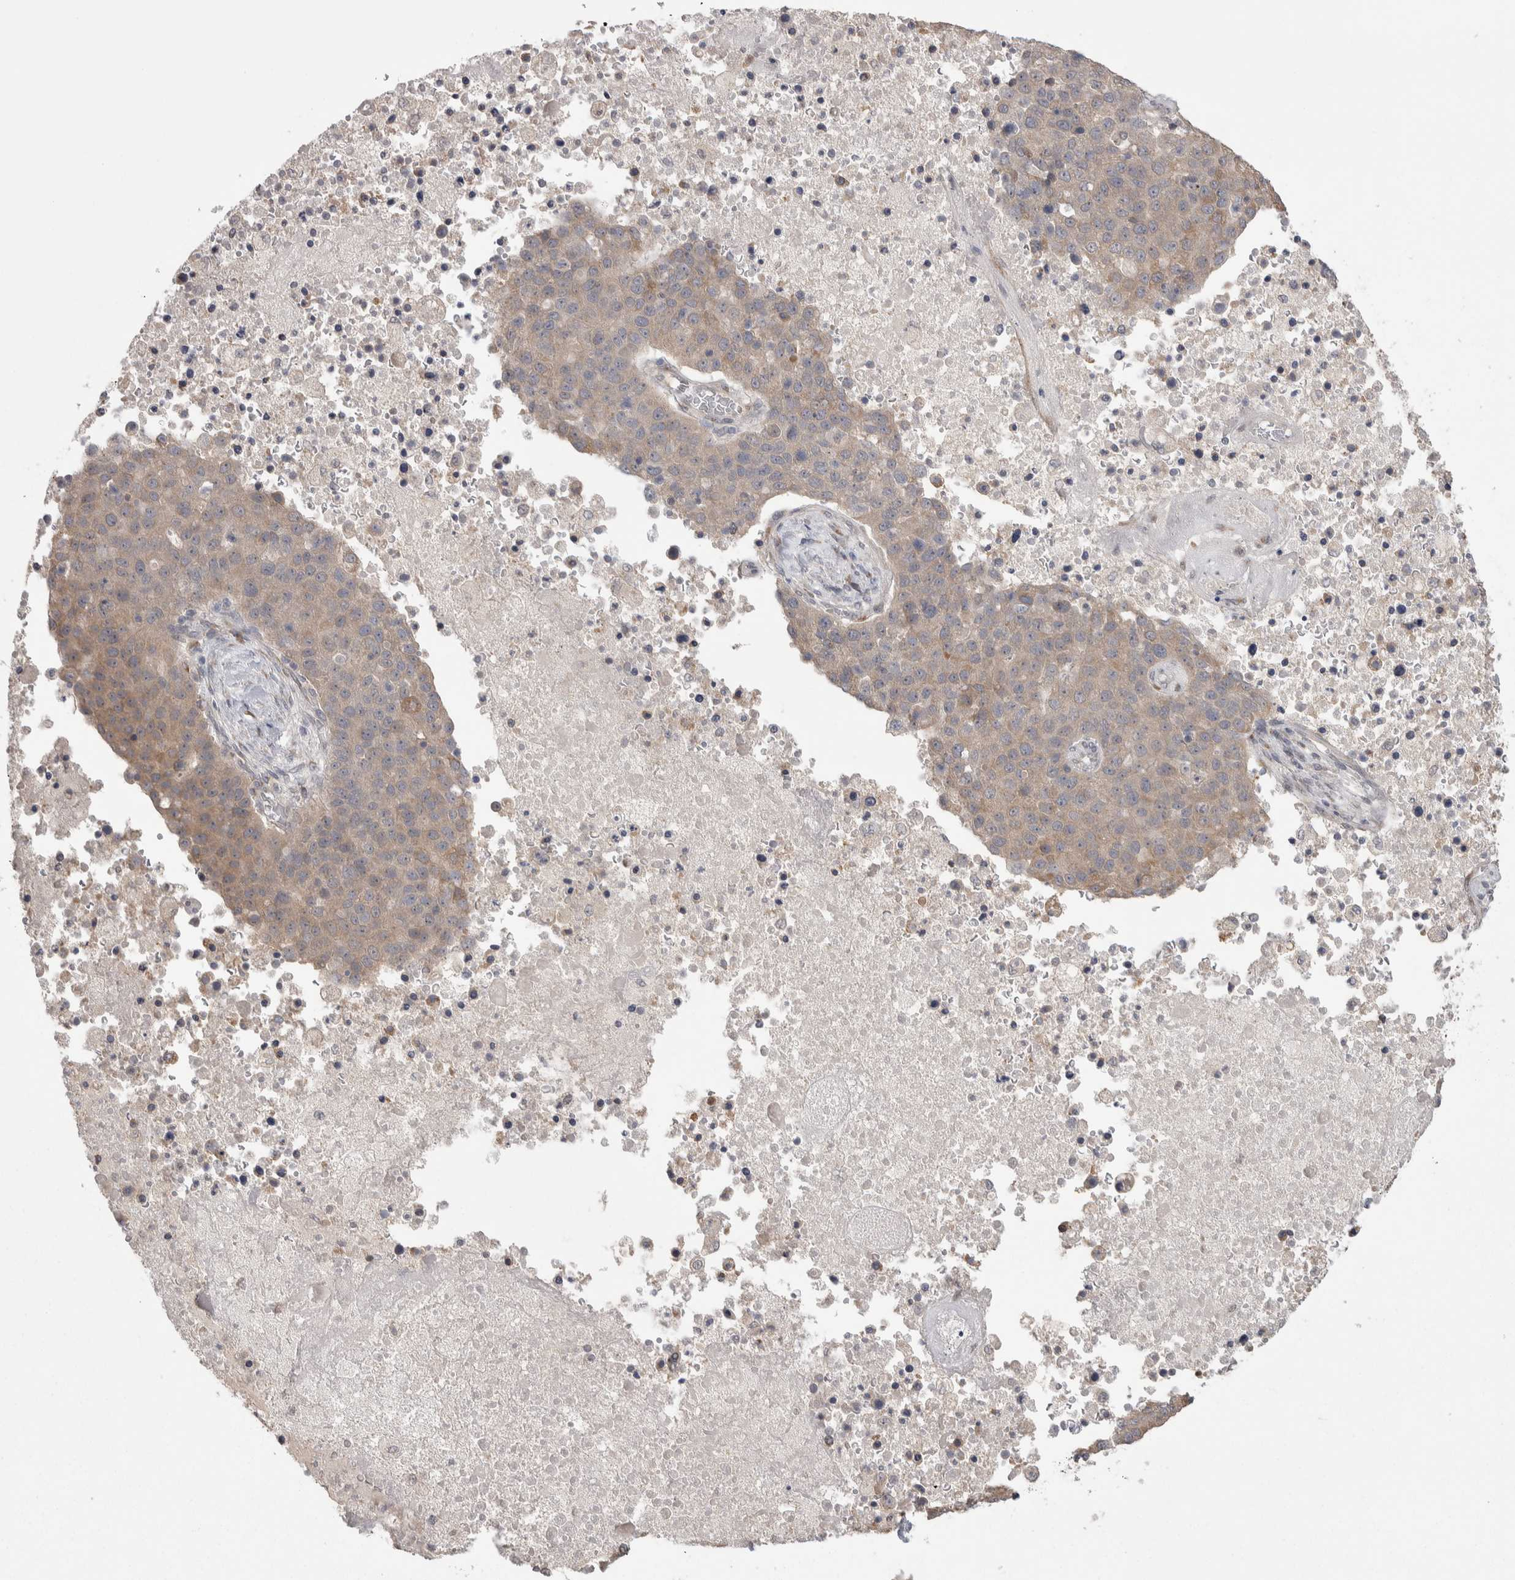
{"staining": {"intensity": "moderate", "quantity": ">75%", "location": "cytoplasmic/membranous"}, "tissue": "pancreatic cancer", "cell_type": "Tumor cells", "image_type": "cancer", "snomed": [{"axis": "morphology", "description": "Adenocarcinoma, NOS"}, {"axis": "topography", "description": "Pancreas"}], "caption": "Protein expression analysis of human adenocarcinoma (pancreatic) reveals moderate cytoplasmic/membranous positivity in approximately >75% of tumor cells. (DAB (3,3'-diaminobenzidine) IHC with brightfield microscopy, high magnification).", "gene": "CUL2", "patient": {"sex": "female", "age": 61}}